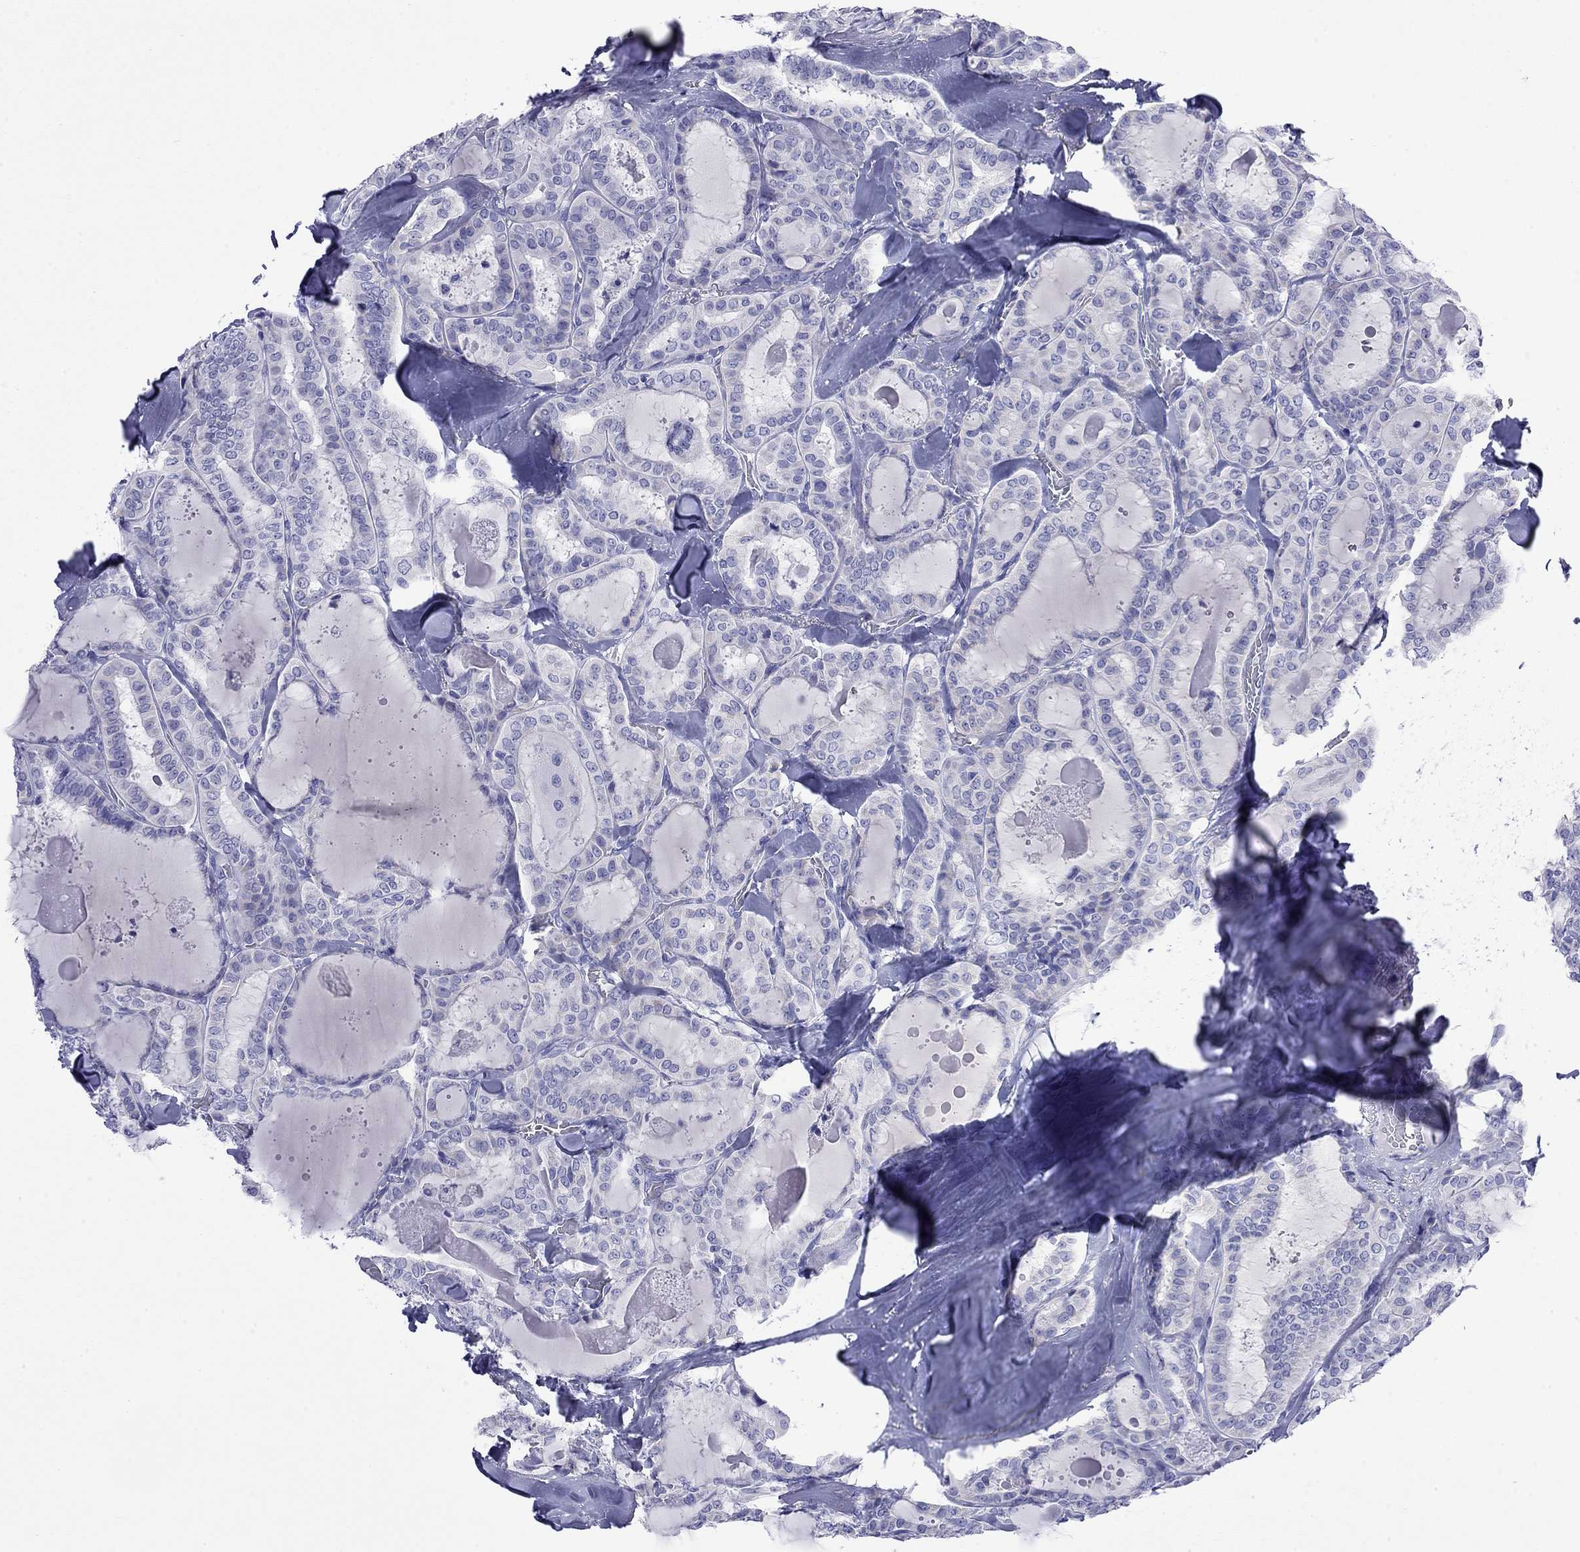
{"staining": {"intensity": "negative", "quantity": "none", "location": "none"}, "tissue": "thyroid cancer", "cell_type": "Tumor cells", "image_type": "cancer", "snomed": [{"axis": "morphology", "description": "Papillary adenocarcinoma, NOS"}, {"axis": "topography", "description": "Thyroid gland"}], "caption": "Tumor cells are negative for protein expression in human papillary adenocarcinoma (thyroid). Nuclei are stained in blue.", "gene": "FIGLA", "patient": {"sex": "female", "age": 39}}